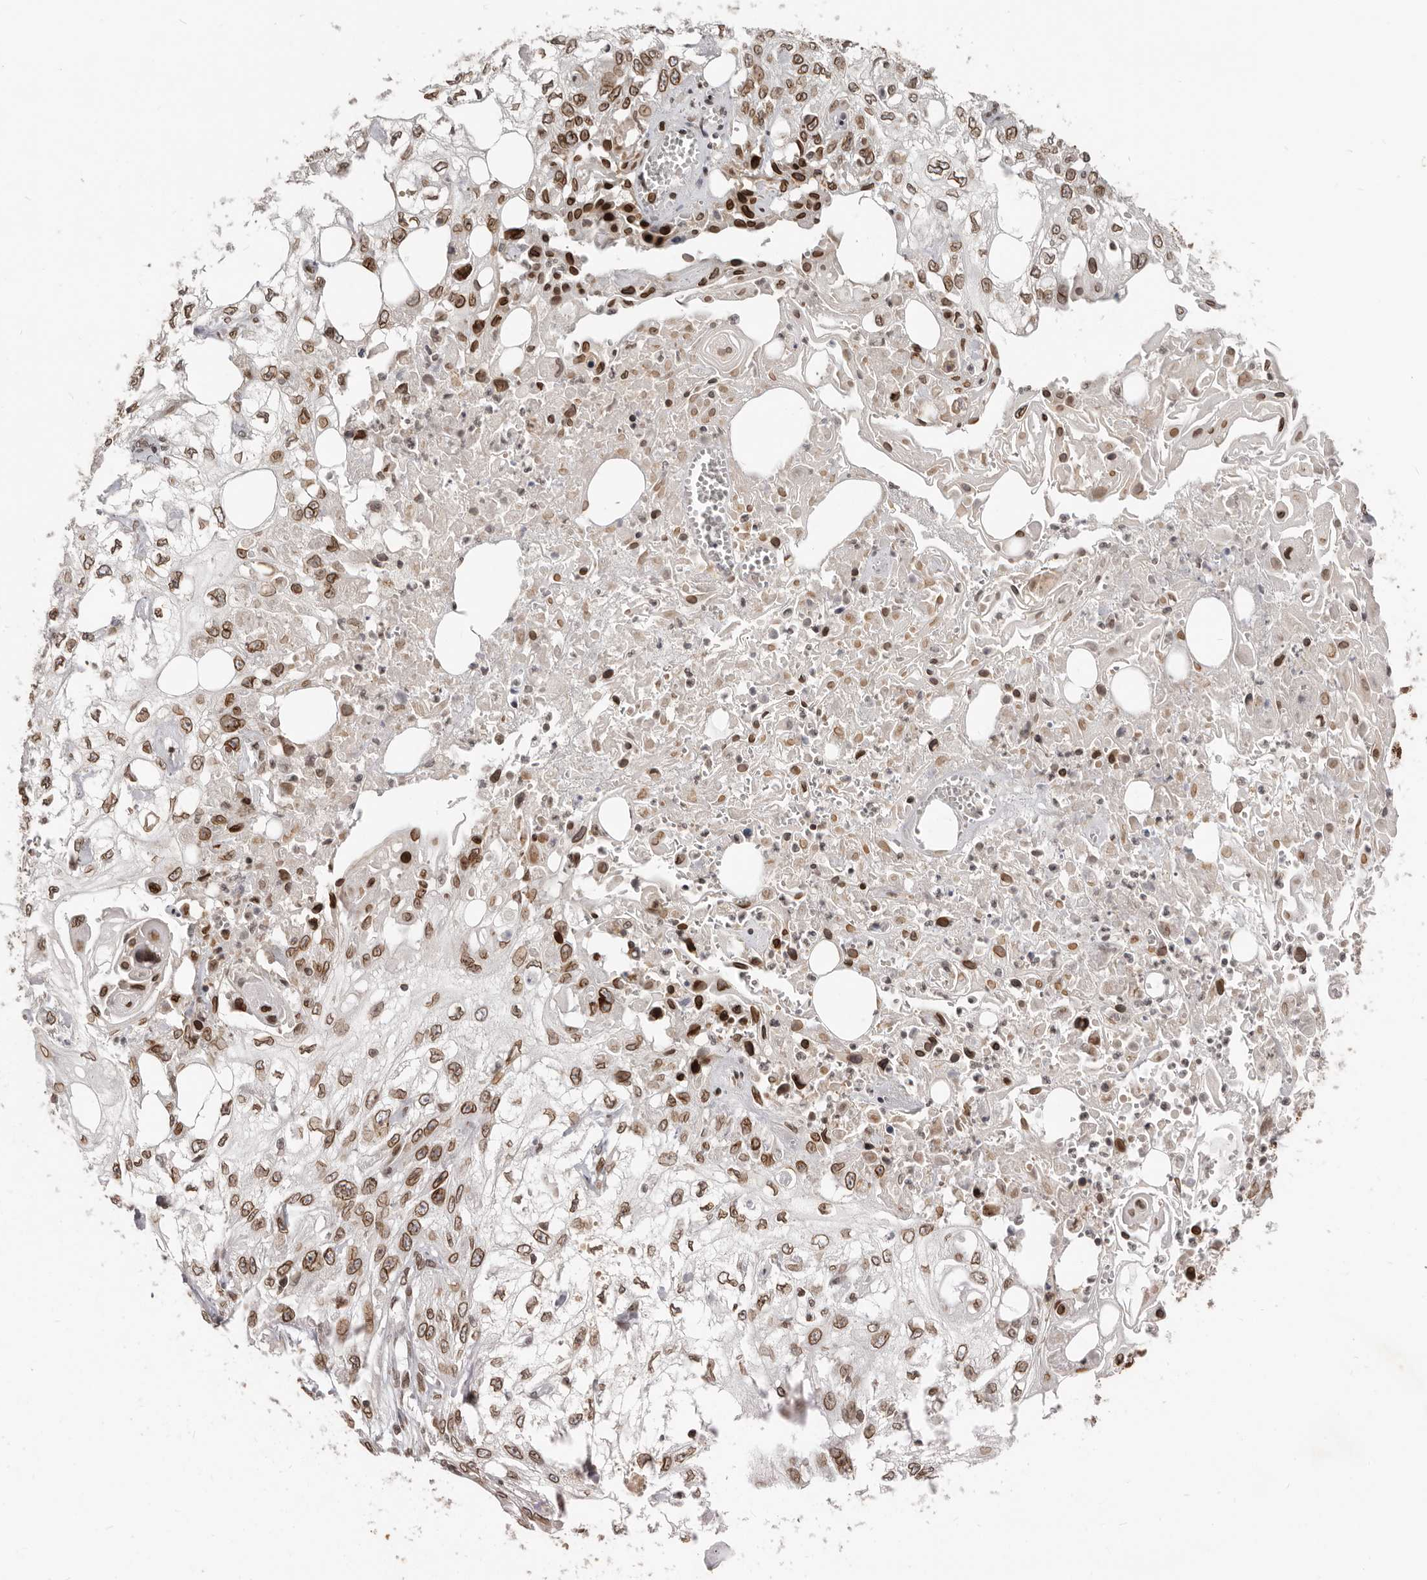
{"staining": {"intensity": "moderate", "quantity": ">75%", "location": "cytoplasmic/membranous,nuclear"}, "tissue": "skin cancer", "cell_type": "Tumor cells", "image_type": "cancer", "snomed": [{"axis": "morphology", "description": "Squamous cell carcinoma, NOS"}, {"axis": "topography", "description": "Skin"}], "caption": "Protein expression by IHC displays moderate cytoplasmic/membranous and nuclear staining in about >75% of tumor cells in squamous cell carcinoma (skin). (IHC, brightfield microscopy, high magnification).", "gene": "NUP153", "patient": {"sex": "male", "age": 75}}